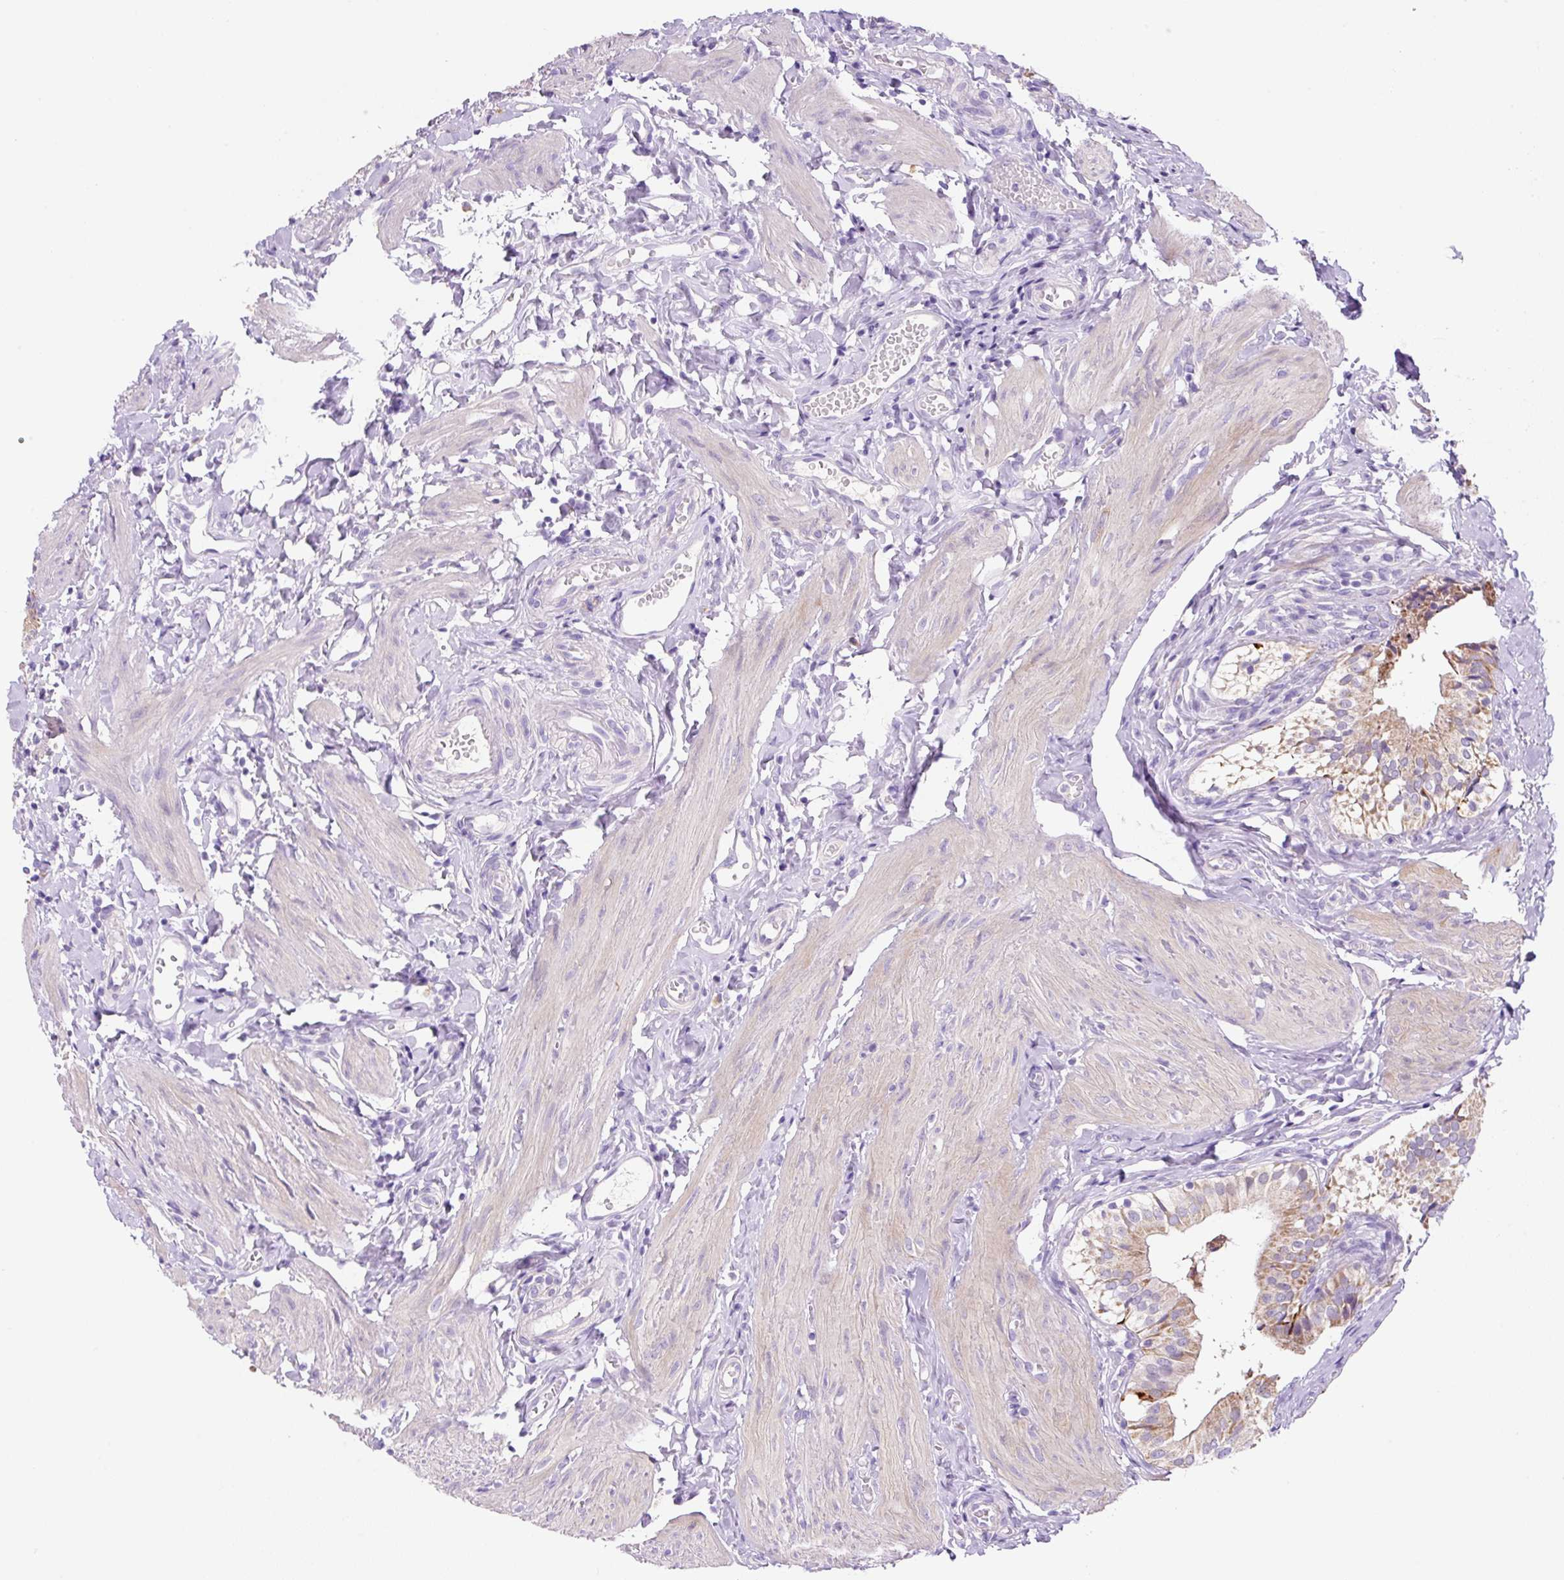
{"staining": {"intensity": "moderate", "quantity": "25%-75%", "location": "cytoplasmic/membranous"}, "tissue": "gallbladder", "cell_type": "Glandular cells", "image_type": "normal", "snomed": [{"axis": "morphology", "description": "Normal tissue, NOS"}, {"axis": "topography", "description": "Gallbladder"}], "caption": "Immunohistochemical staining of normal human gallbladder demonstrates 25%-75% levels of moderate cytoplasmic/membranous protein staining in approximately 25%-75% of glandular cells. The protein is shown in brown color, while the nuclei are stained blue.", "gene": "NDST3", "patient": {"sex": "female", "age": 47}}